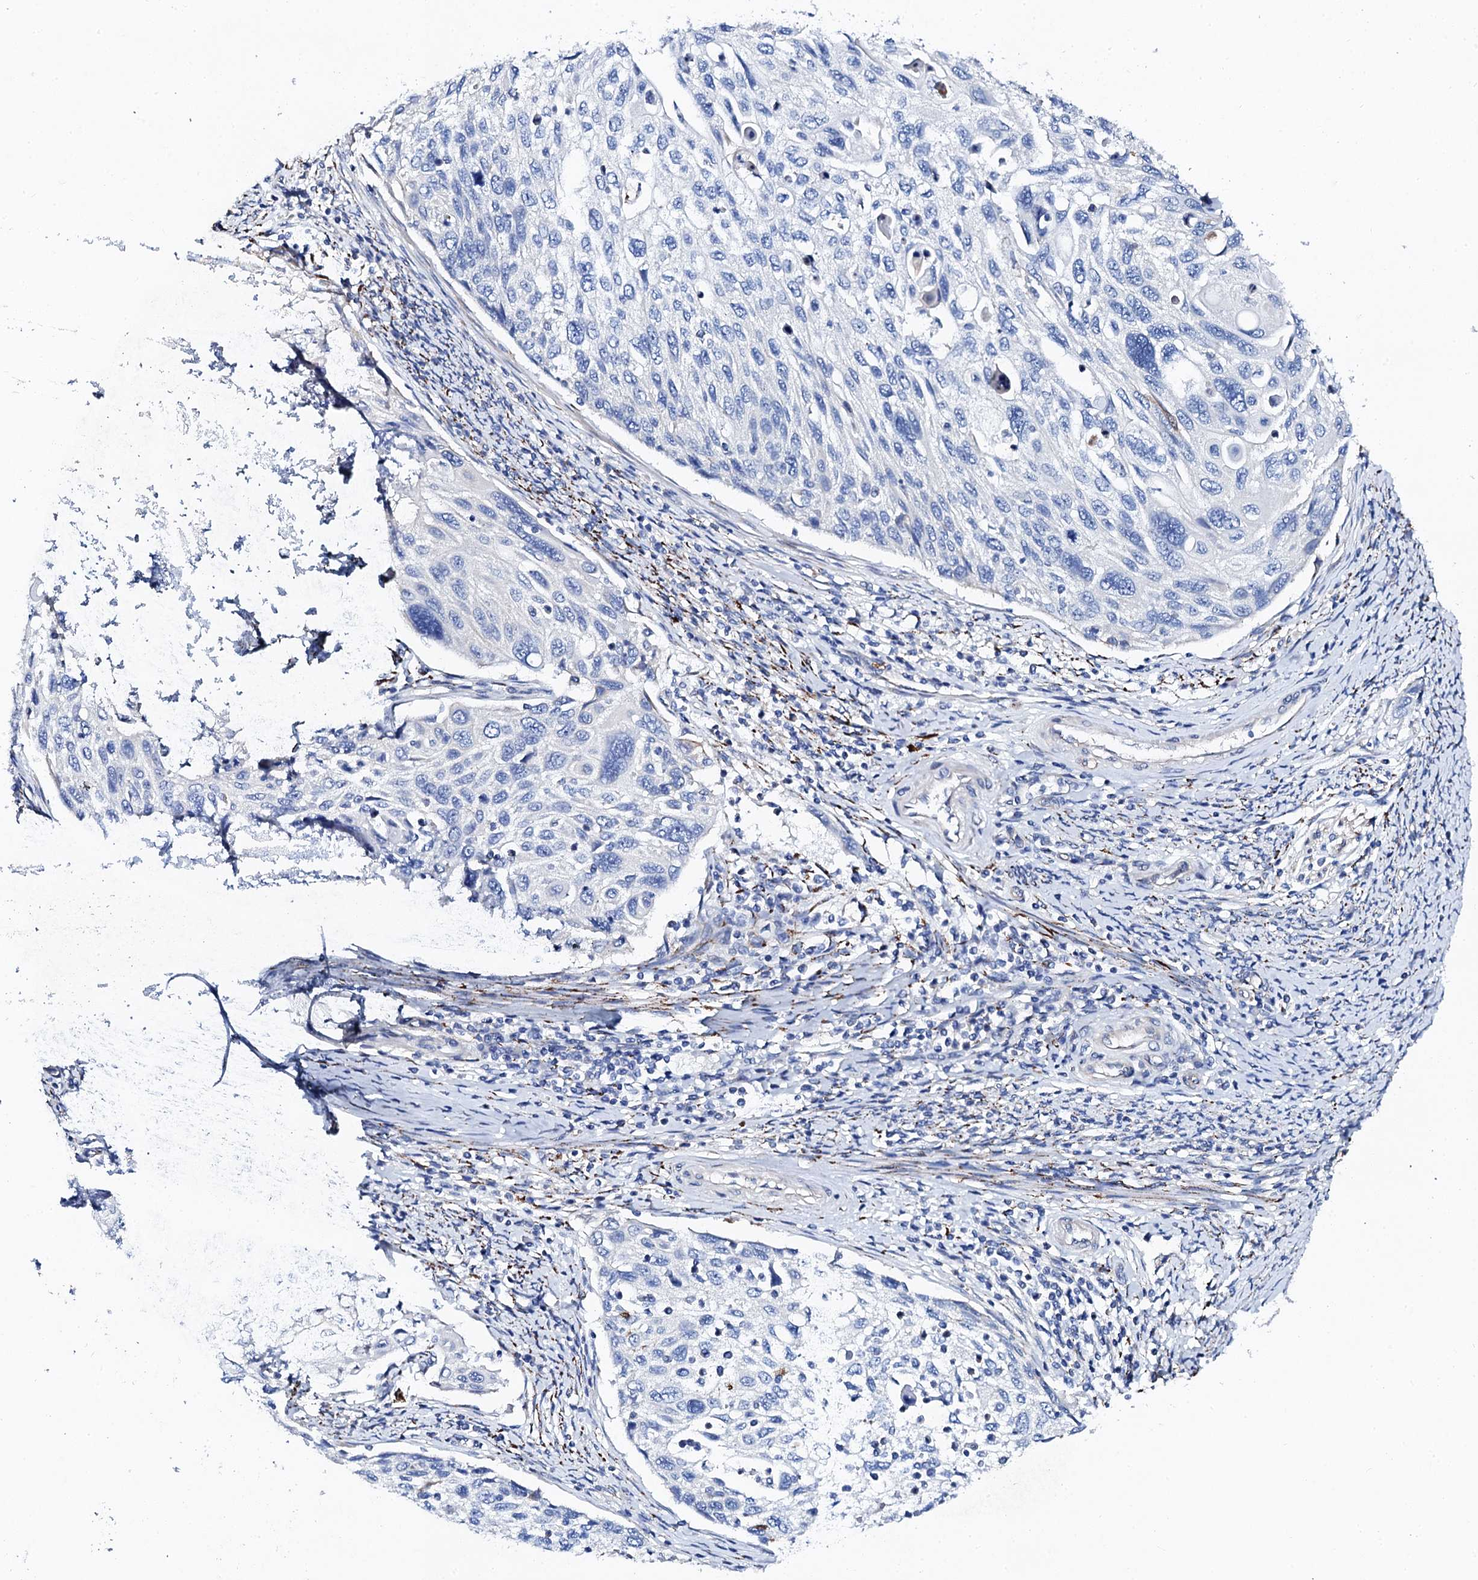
{"staining": {"intensity": "negative", "quantity": "none", "location": "none"}, "tissue": "cervical cancer", "cell_type": "Tumor cells", "image_type": "cancer", "snomed": [{"axis": "morphology", "description": "Squamous cell carcinoma, NOS"}, {"axis": "topography", "description": "Cervix"}], "caption": "The histopathology image demonstrates no staining of tumor cells in cervical squamous cell carcinoma.", "gene": "KLHL32", "patient": {"sex": "female", "age": 70}}